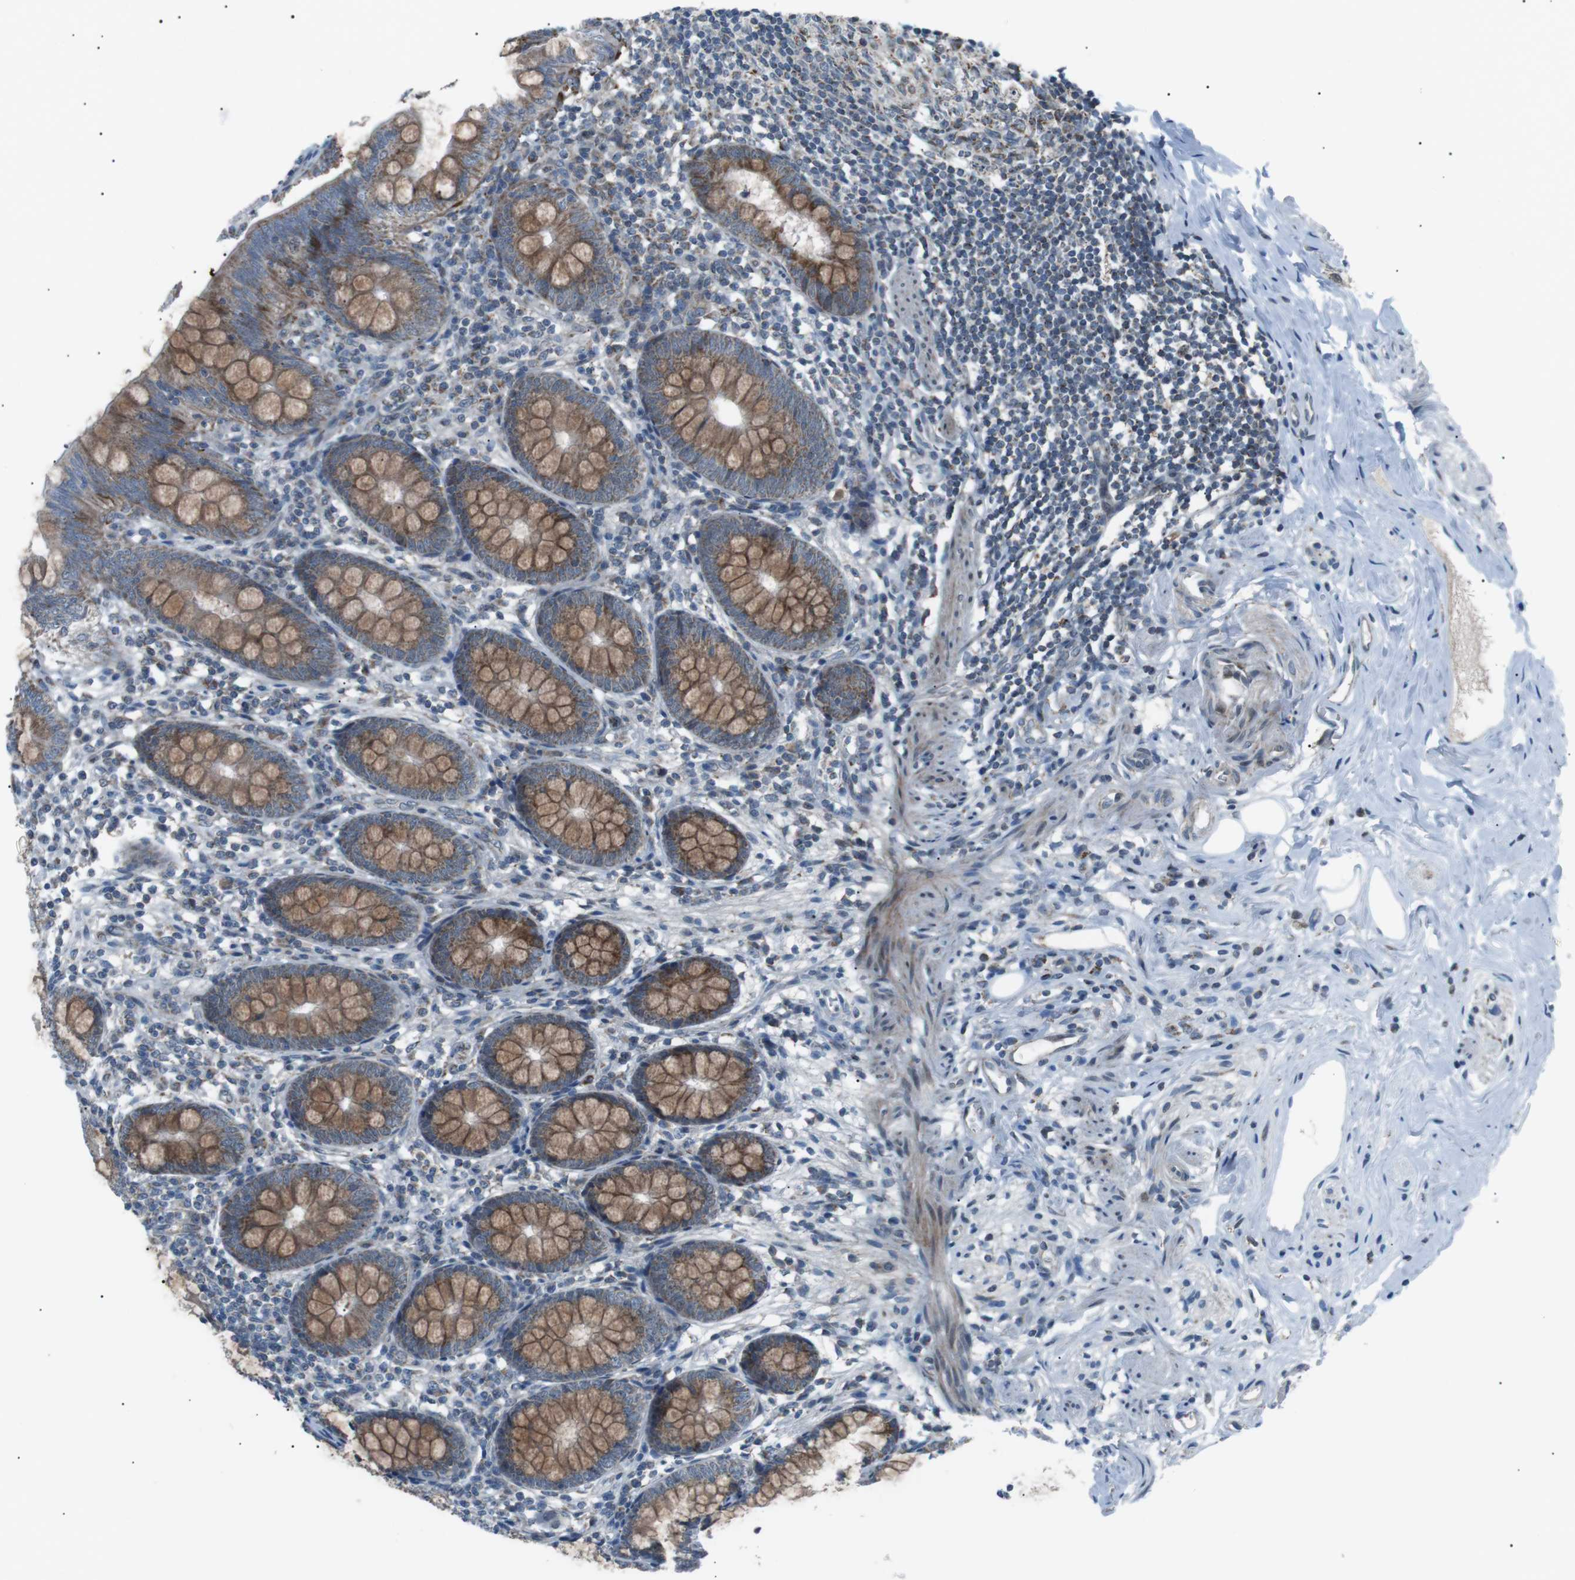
{"staining": {"intensity": "moderate", "quantity": ">75%", "location": "cytoplasmic/membranous"}, "tissue": "appendix", "cell_type": "Glandular cells", "image_type": "normal", "snomed": [{"axis": "morphology", "description": "Normal tissue, NOS"}, {"axis": "topography", "description": "Appendix"}], "caption": "Immunohistochemistry (IHC) (DAB) staining of normal human appendix demonstrates moderate cytoplasmic/membranous protein positivity in approximately >75% of glandular cells.", "gene": "ARID5B", "patient": {"sex": "female", "age": 77}}